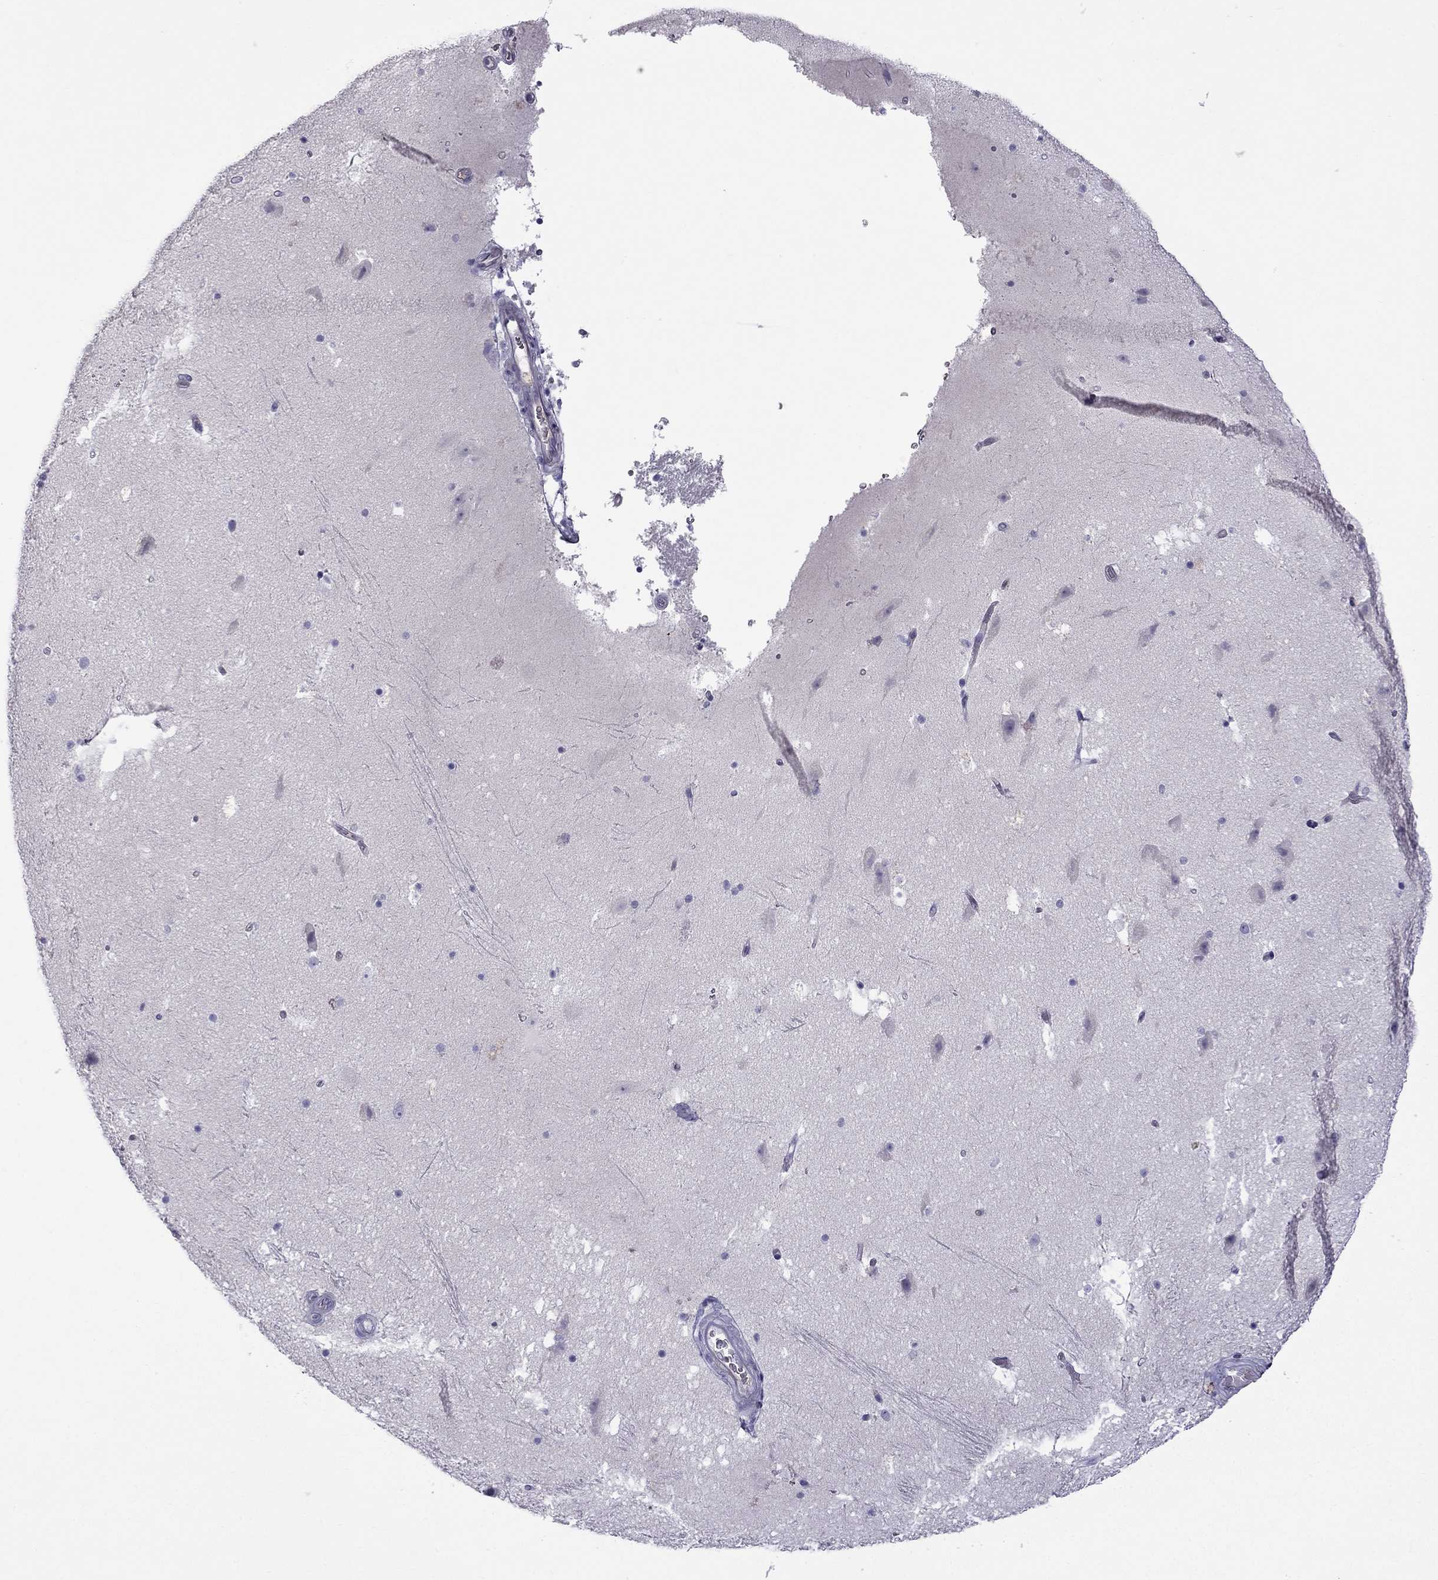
{"staining": {"intensity": "negative", "quantity": "none", "location": "none"}, "tissue": "hippocampus", "cell_type": "Glial cells", "image_type": "normal", "snomed": [{"axis": "morphology", "description": "Normal tissue, NOS"}, {"axis": "topography", "description": "Hippocampus"}], "caption": "Photomicrograph shows no protein expression in glial cells of benign hippocampus. (Immunohistochemistry, brightfield microscopy, high magnification).", "gene": "STOML3", "patient": {"sex": "male", "age": 51}}